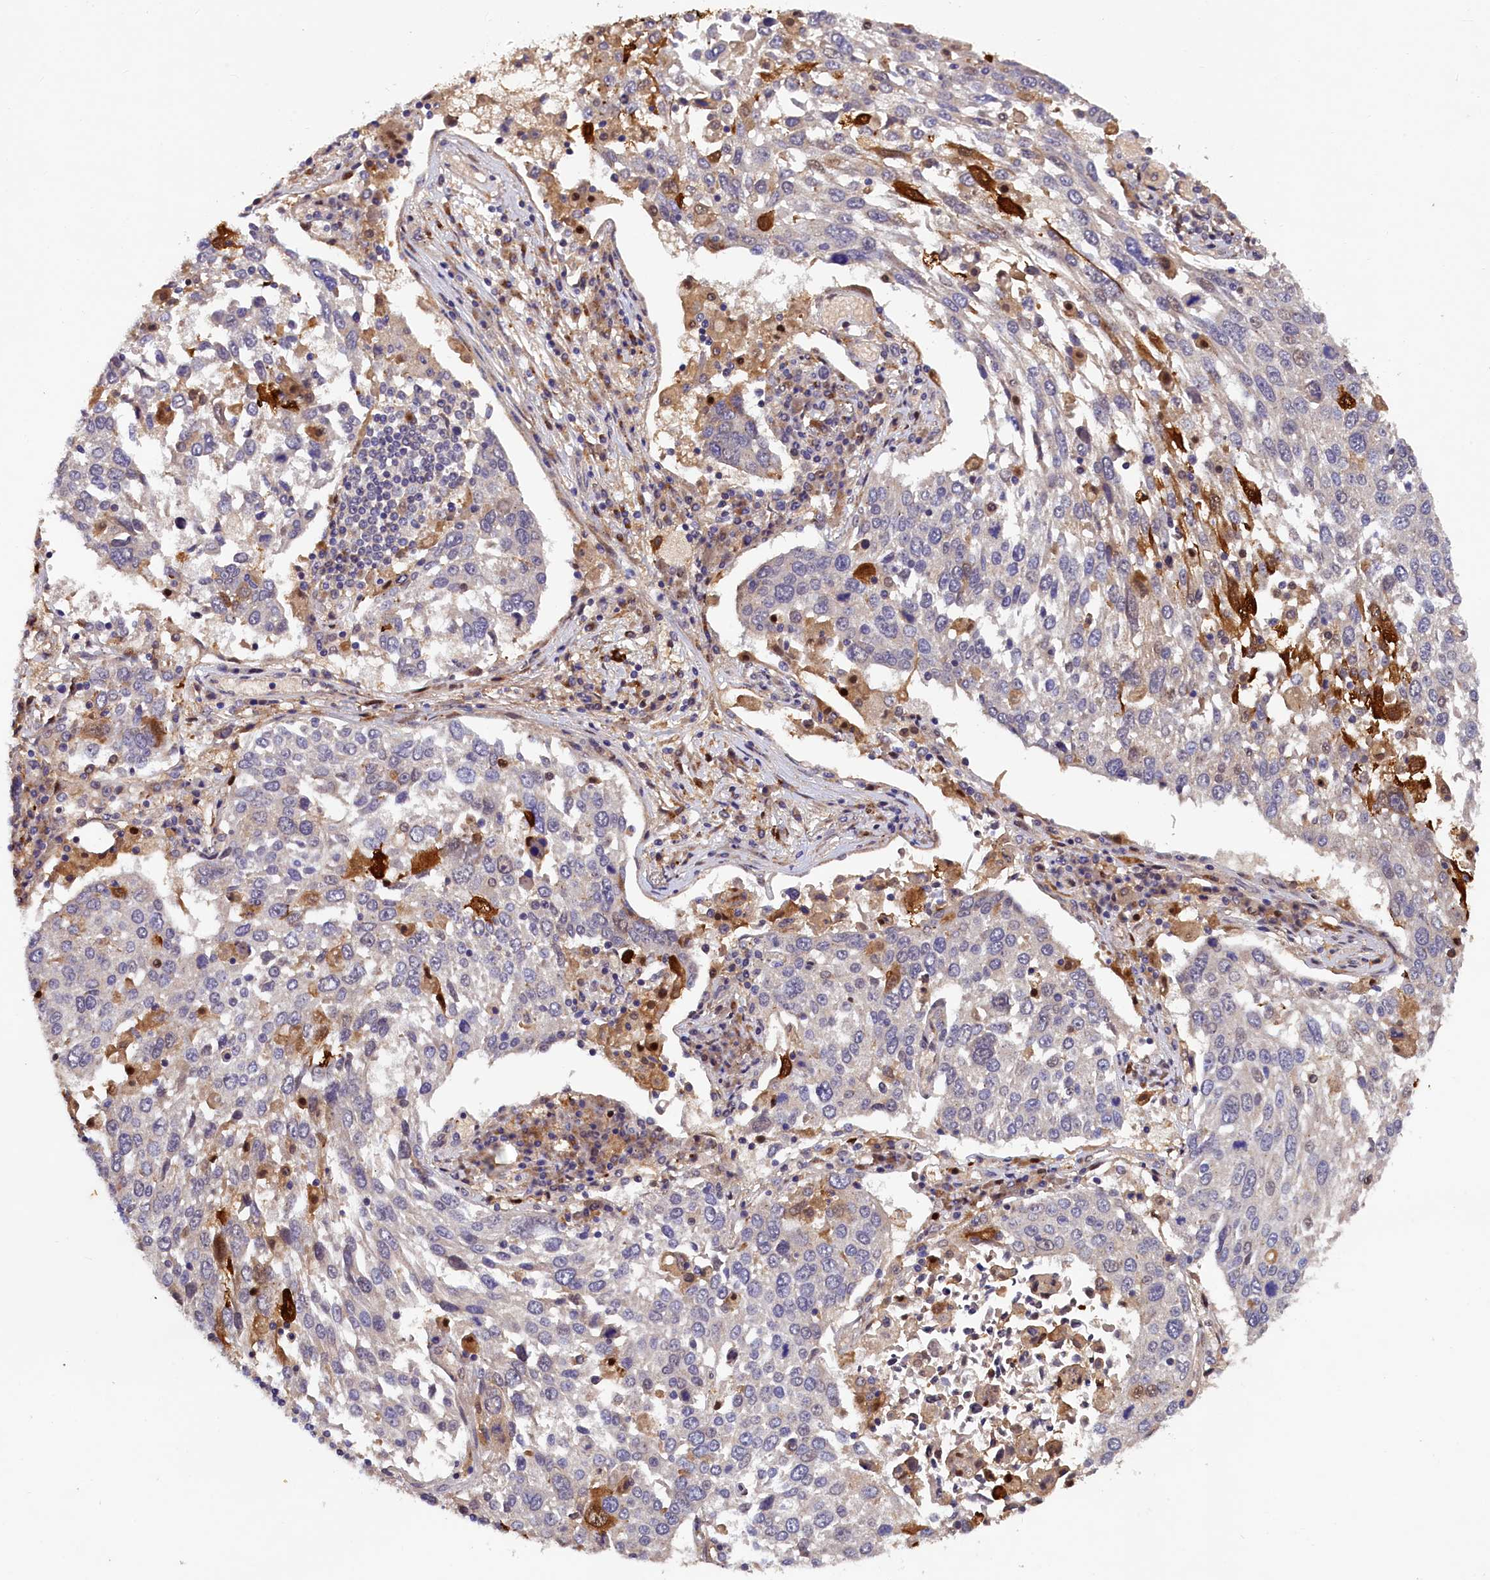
{"staining": {"intensity": "strong", "quantity": "<25%", "location": "cytoplasmic/membranous"}, "tissue": "lung cancer", "cell_type": "Tumor cells", "image_type": "cancer", "snomed": [{"axis": "morphology", "description": "Squamous cell carcinoma, NOS"}, {"axis": "topography", "description": "Lung"}], "caption": "IHC staining of squamous cell carcinoma (lung), which exhibits medium levels of strong cytoplasmic/membranous expression in about <25% of tumor cells indicating strong cytoplasmic/membranous protein expression. The staining was performed using DAB (3,3'-diaminobenzidine) (brown) for protein detection and nuclei were counterstained in hematoxylin (blue).", "gene": "NAIP", "patient": {"sex": "male", "age": 65}}